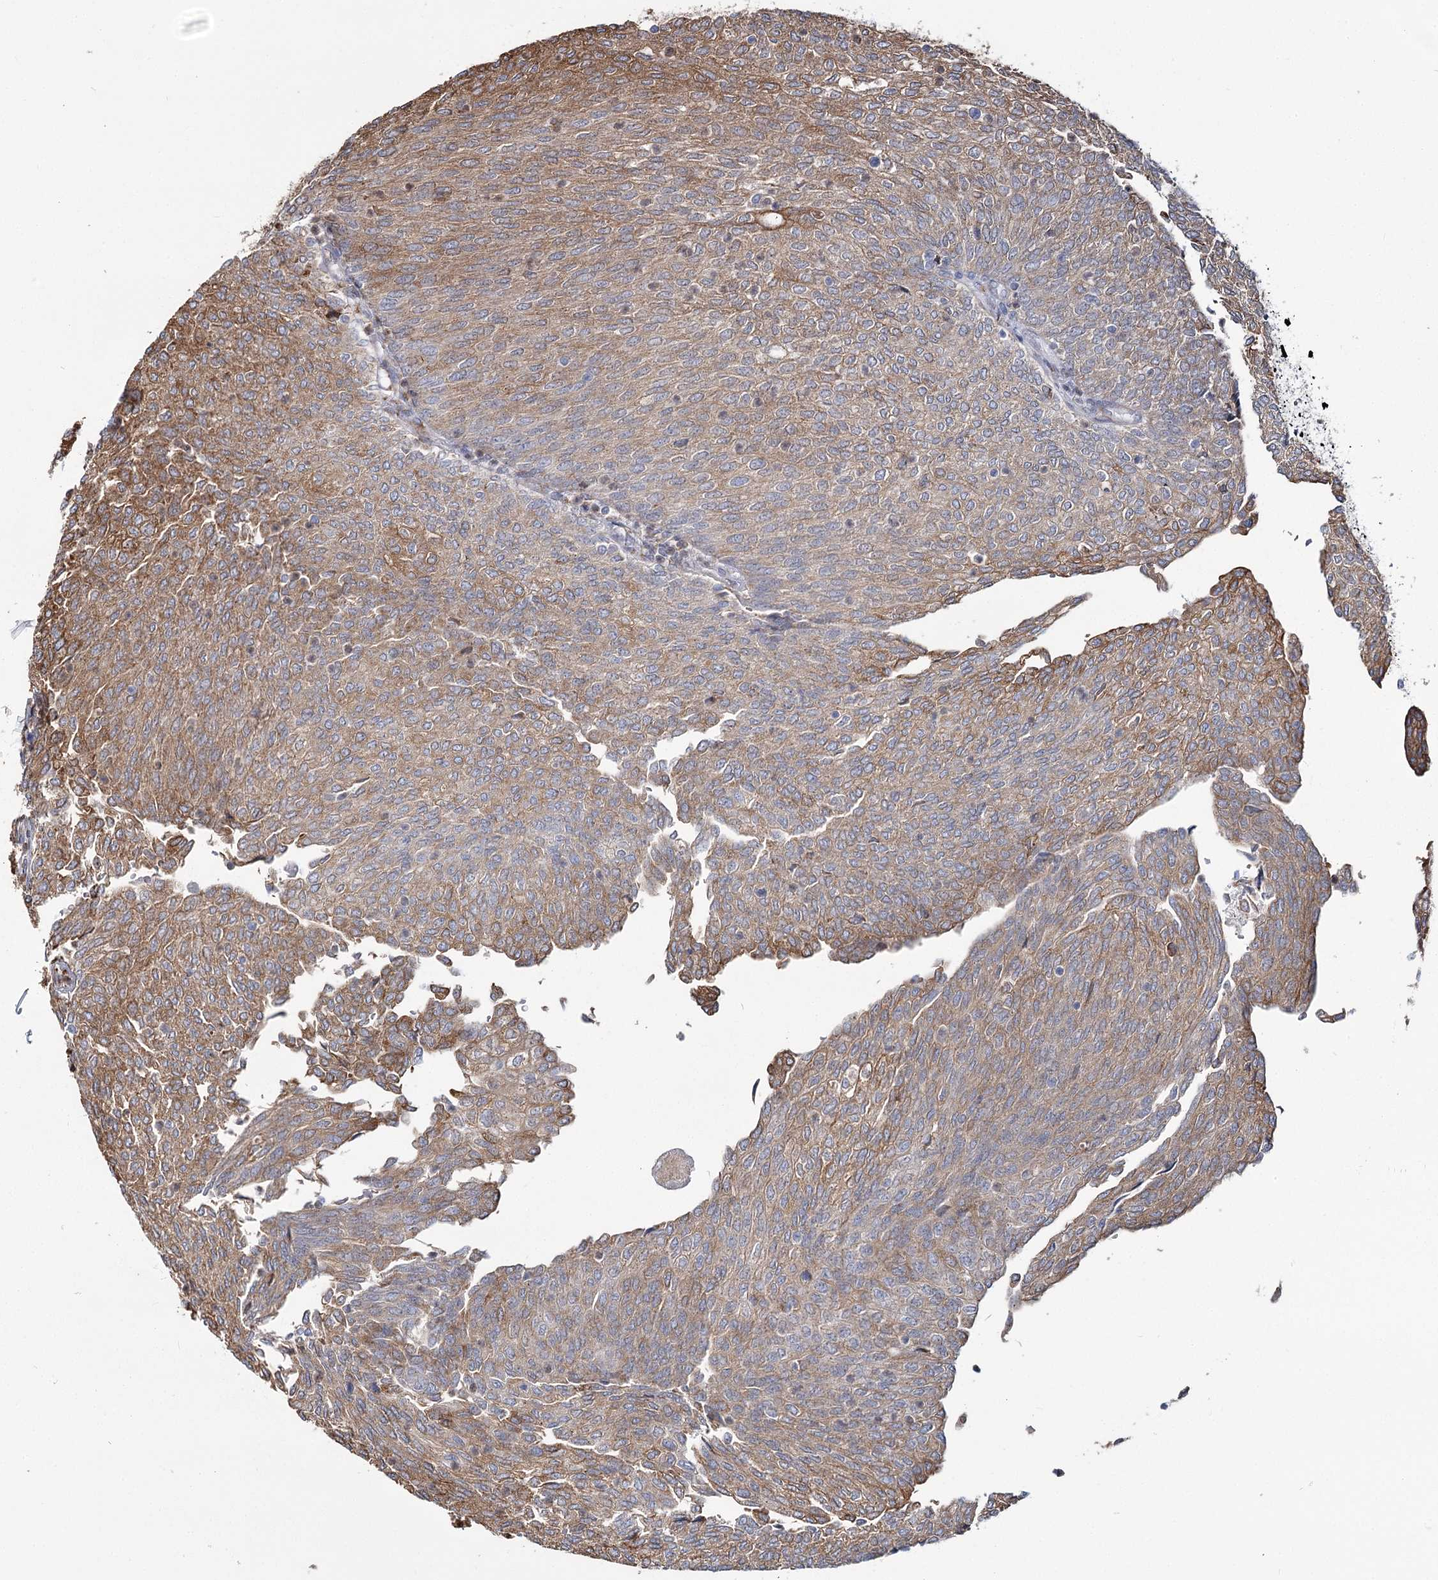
{"staining": {"intensity": "moderate", "quantity": ">75%", "location": "cytoplasmic/membranous"}, "tissue": "urothelial cancer", "cell_type": "Tumor cells", "image_type": "cancer", "snomed": [{"axis": "morphology", "description": "Urothelial carcinoma, Low grade"}, {"axis": "topography", "description": "Urinary bladder"}], "caption": "Immunohistochemical staining of urothelial cancer exhibits medium levels of moderate cytoplasmic/membranous protein expression in about >75% of tumor cells.", "gene": "ZCCHC9", "patient": {"sex": "female", "age": 79}}